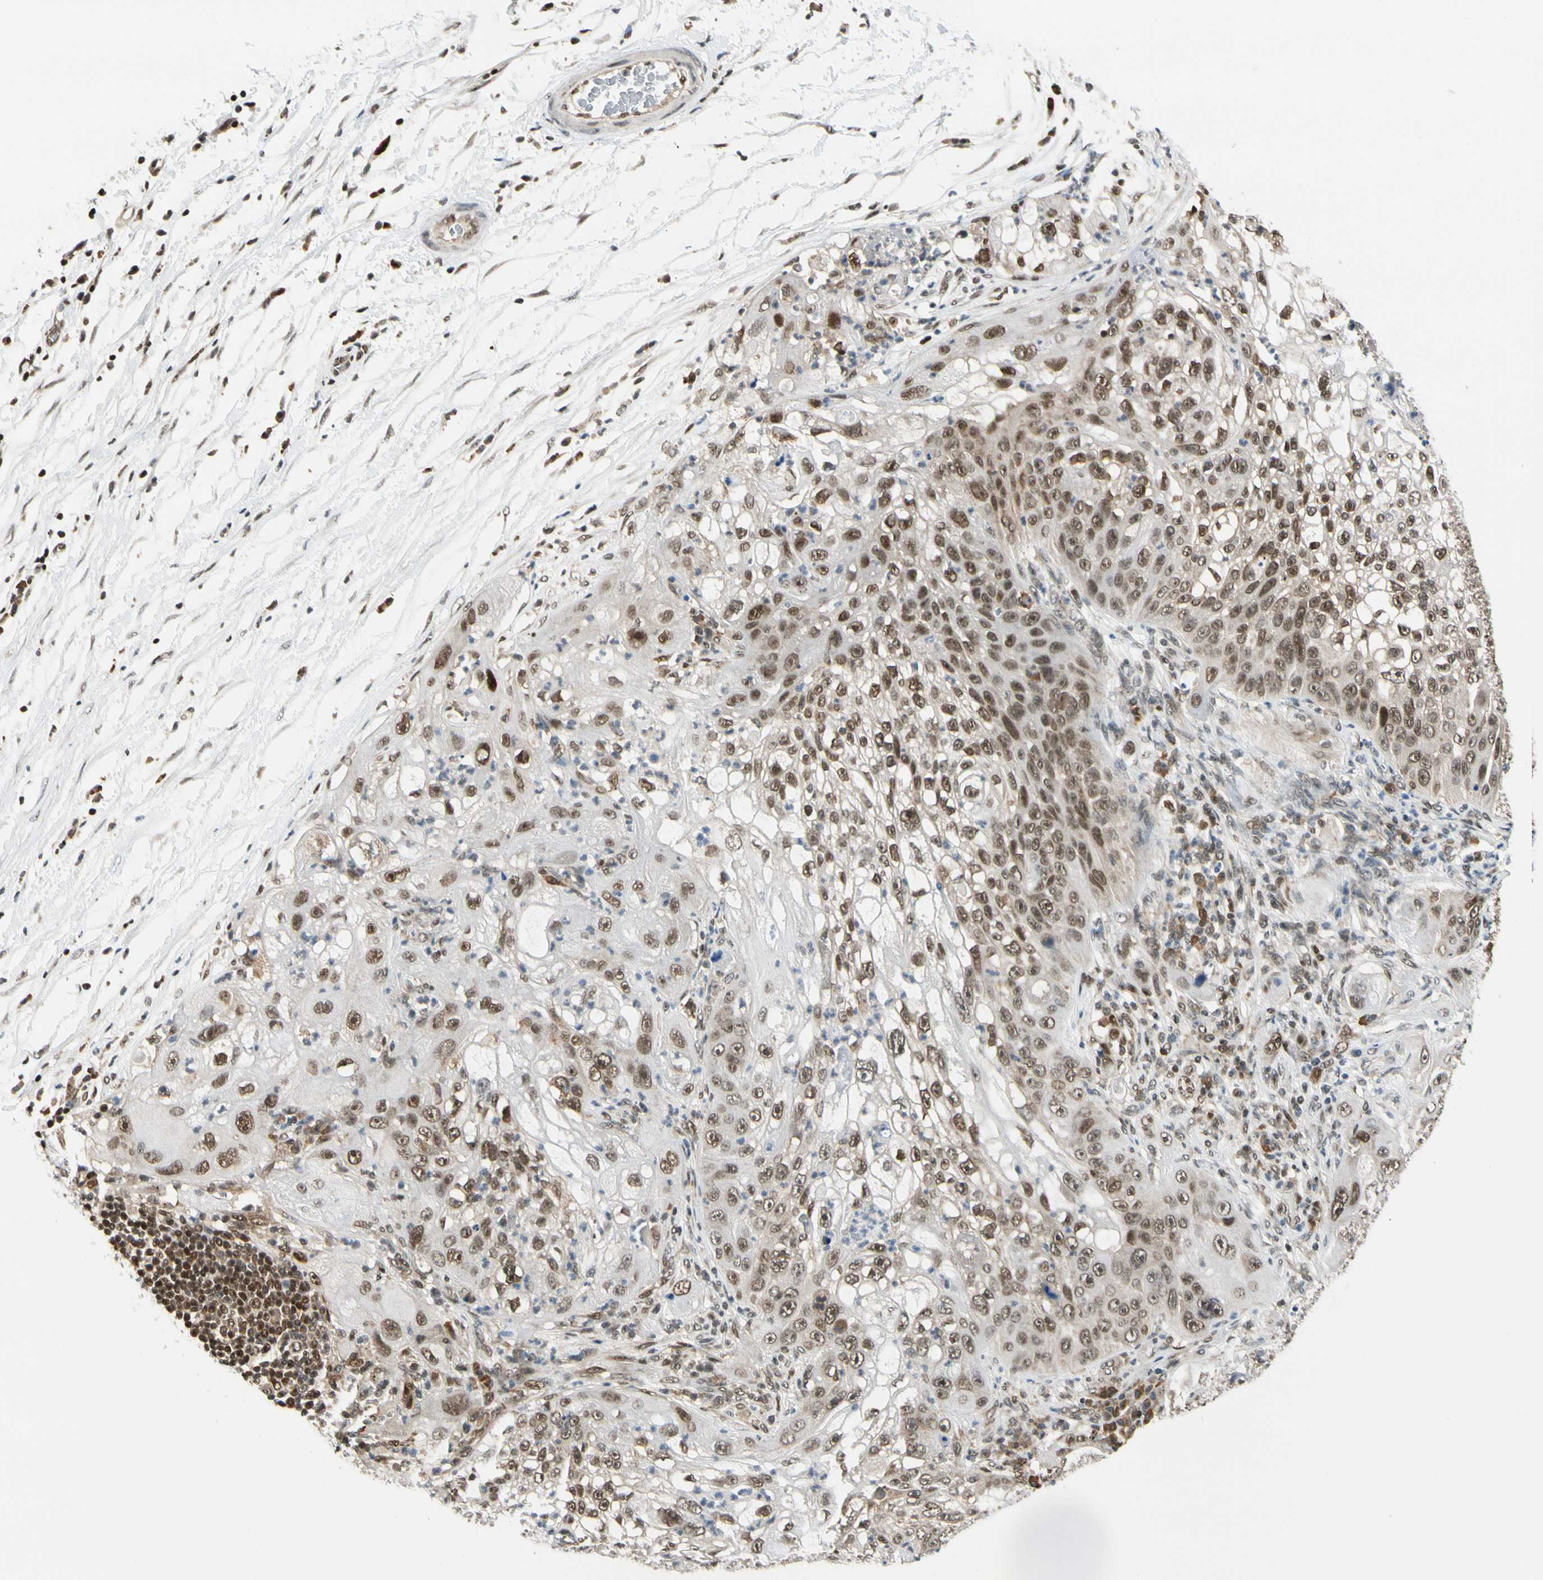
{"staining": {"intensity": "moderate", "quantity": ">75%", "location": "nuclear"}, "tissue": "lung cancer", "cell_type": "Tumor cells", "image_type": "cancer", "snomed": [{"axis": "morphology", "description": "Inflammation, NOS"}, {"axis": "morphology", "description": "Squamous cell carcinoma, NOS"}, {"axis": "topography", "description": "Lymph node"}, {"axis": "topography", "description": "Soft tissue"}, {"axis": "topography", "description": "Lung"}], "caption": "Approximately >75% of tumor cells in human lung squamous cell carcinoma demonstrate moderate nuclear protein expression as visualized by brown immunohistochemical staining.", "gene": "DAXX", "patient": {"sex": "male", "age": 66}}